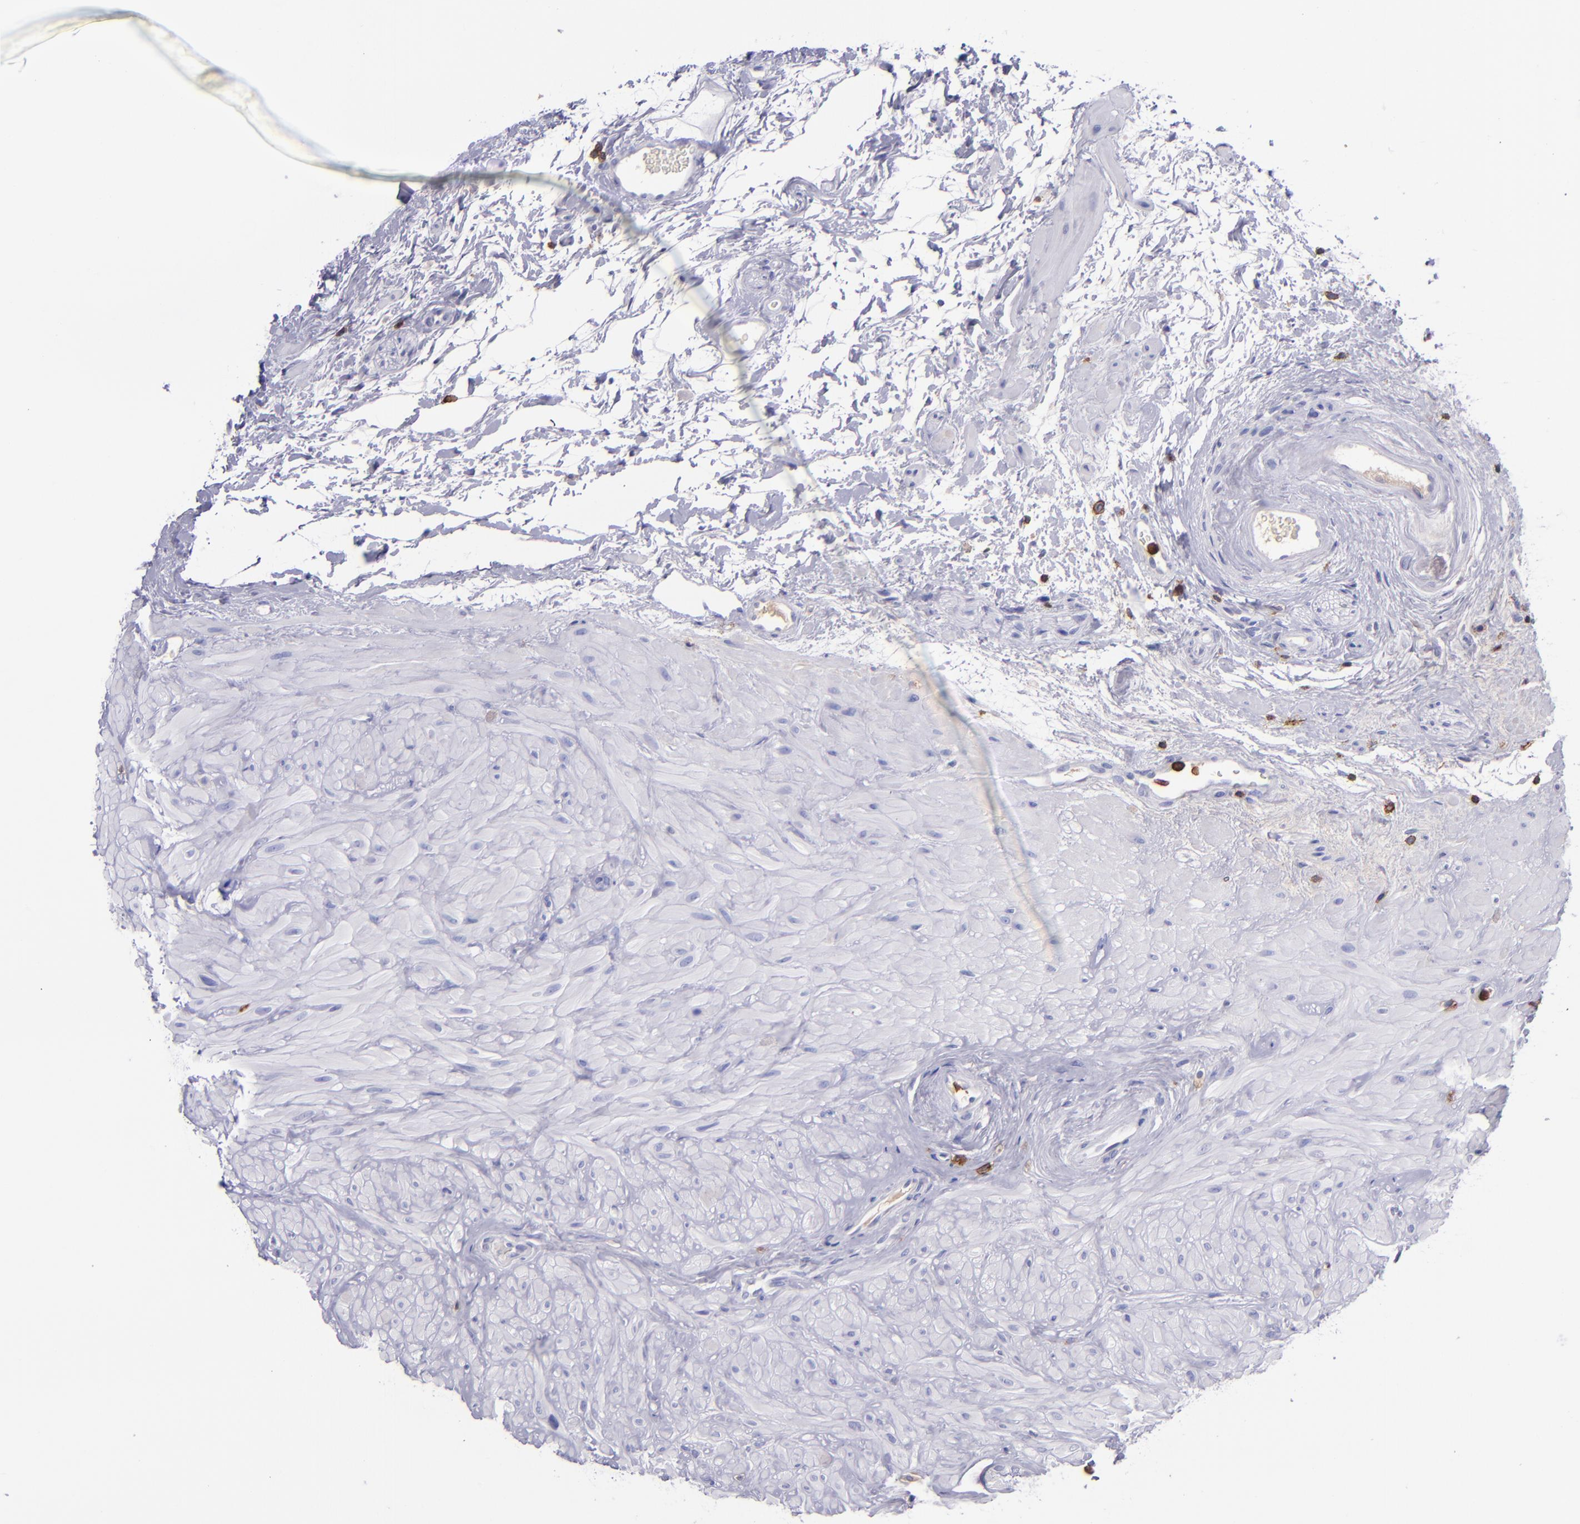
{"staining": {"intensity": "negative", "quantity": "none", "location": "none"}, "tissue": "seminal vesicle", "cell_type": "Glandular cells", "image_type": "normal", "snomed": [{"axis": "morphology", "description": "Normal tissue, NOS"}, {"axis": "topography", "description": "Seminal veicle"}], "caption": "Glandular cells show no significant protein staining in normal seminal vesicle.", "gene": "ICAM3", "patient": {"sex": "male", "age": 63}}